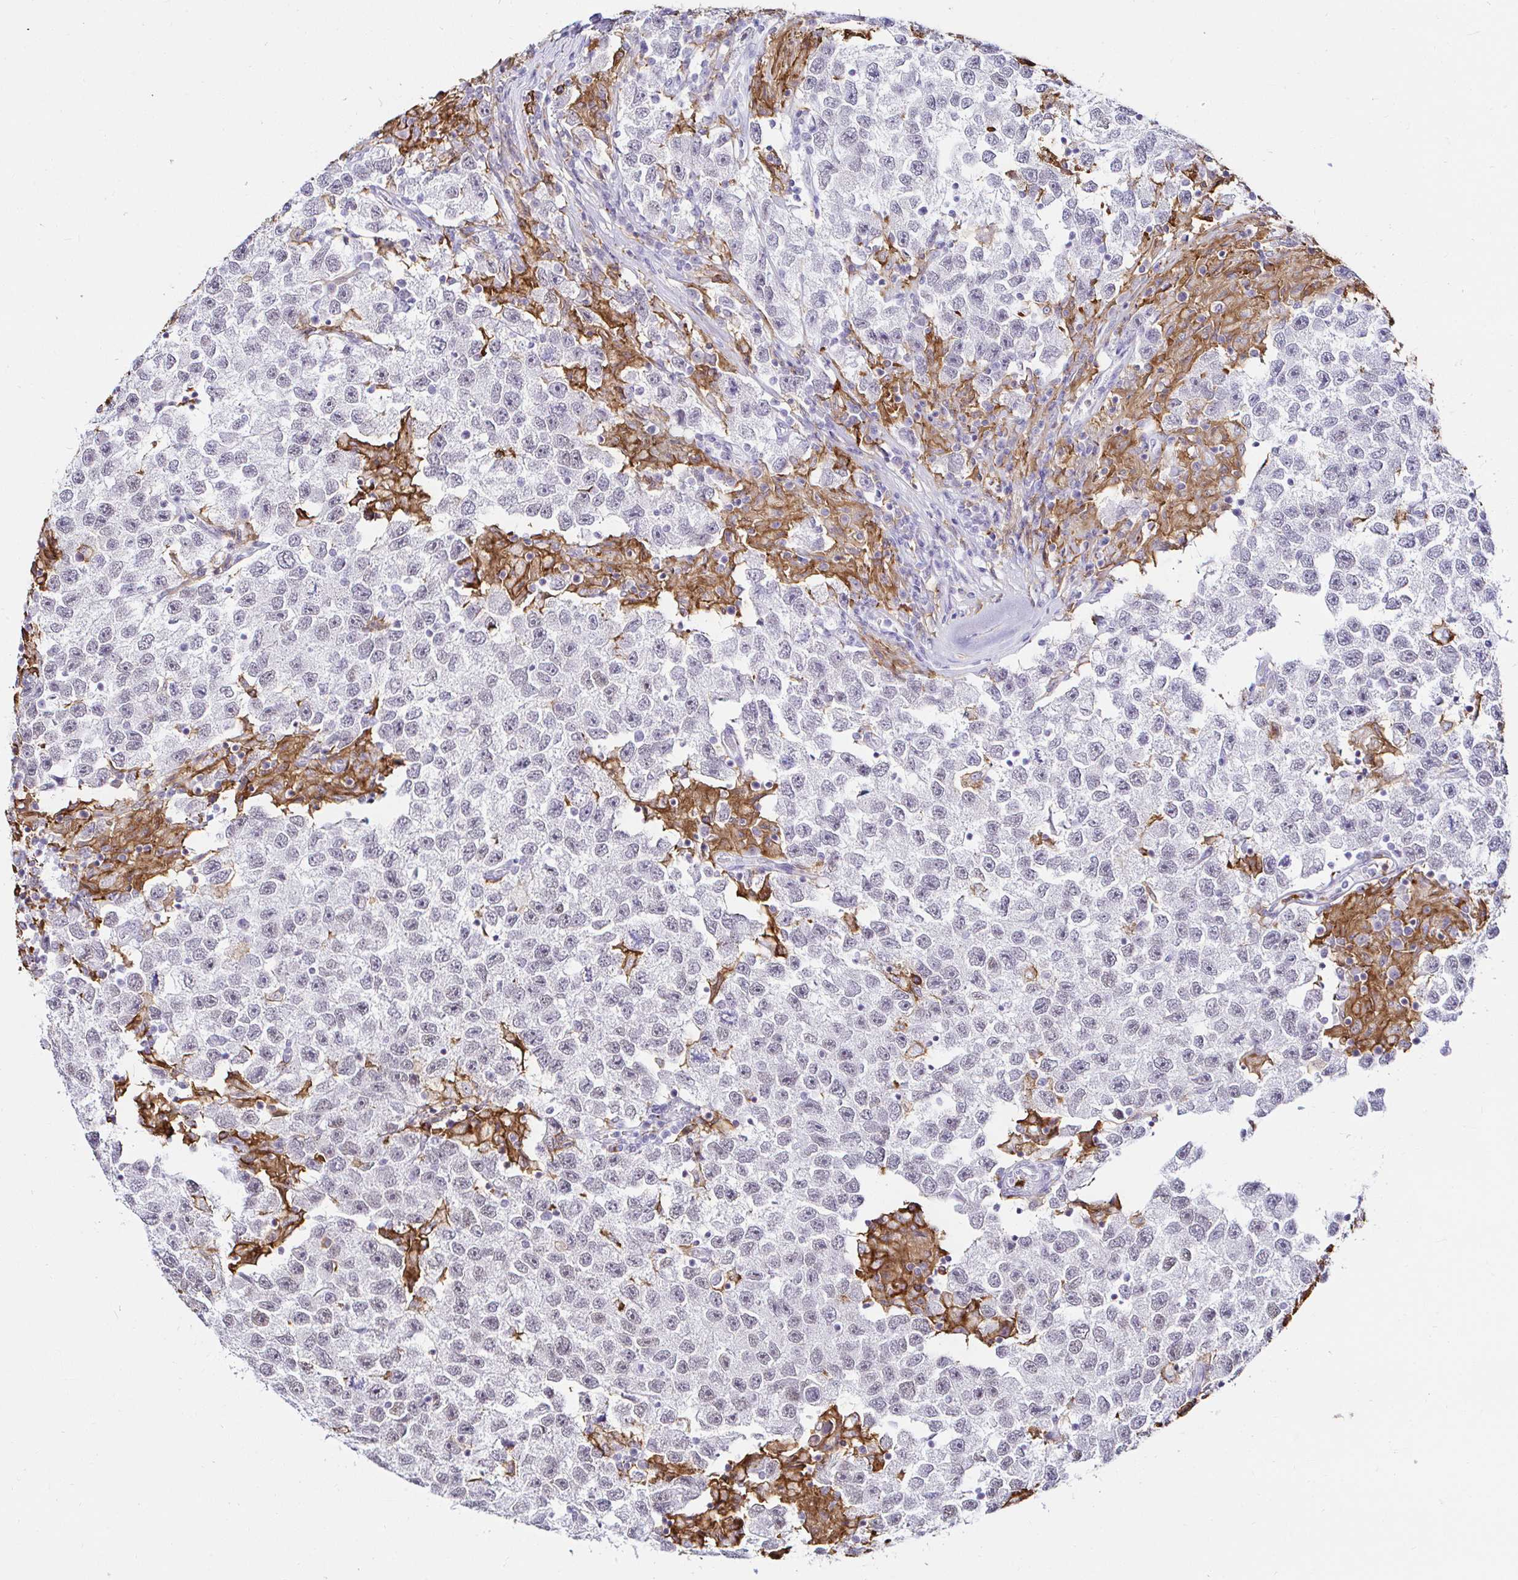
{"staining": {"intensity": "negative", "quantity": "none", "location": "none"}, "tissue": "testis cancer", "cell_type": "Tumor cells", "image_type": "cancer", "snomed": [{"axis": "morphology", "description": "Seminoma, NOS"}, {"axis": "topography", "description": "Testis"}], "caption": "Tumor cells are negative for protein expression in human testis cancer (seminoma).", "gene": "CYBB", "patient": {"sex": "male", "age": 26}}